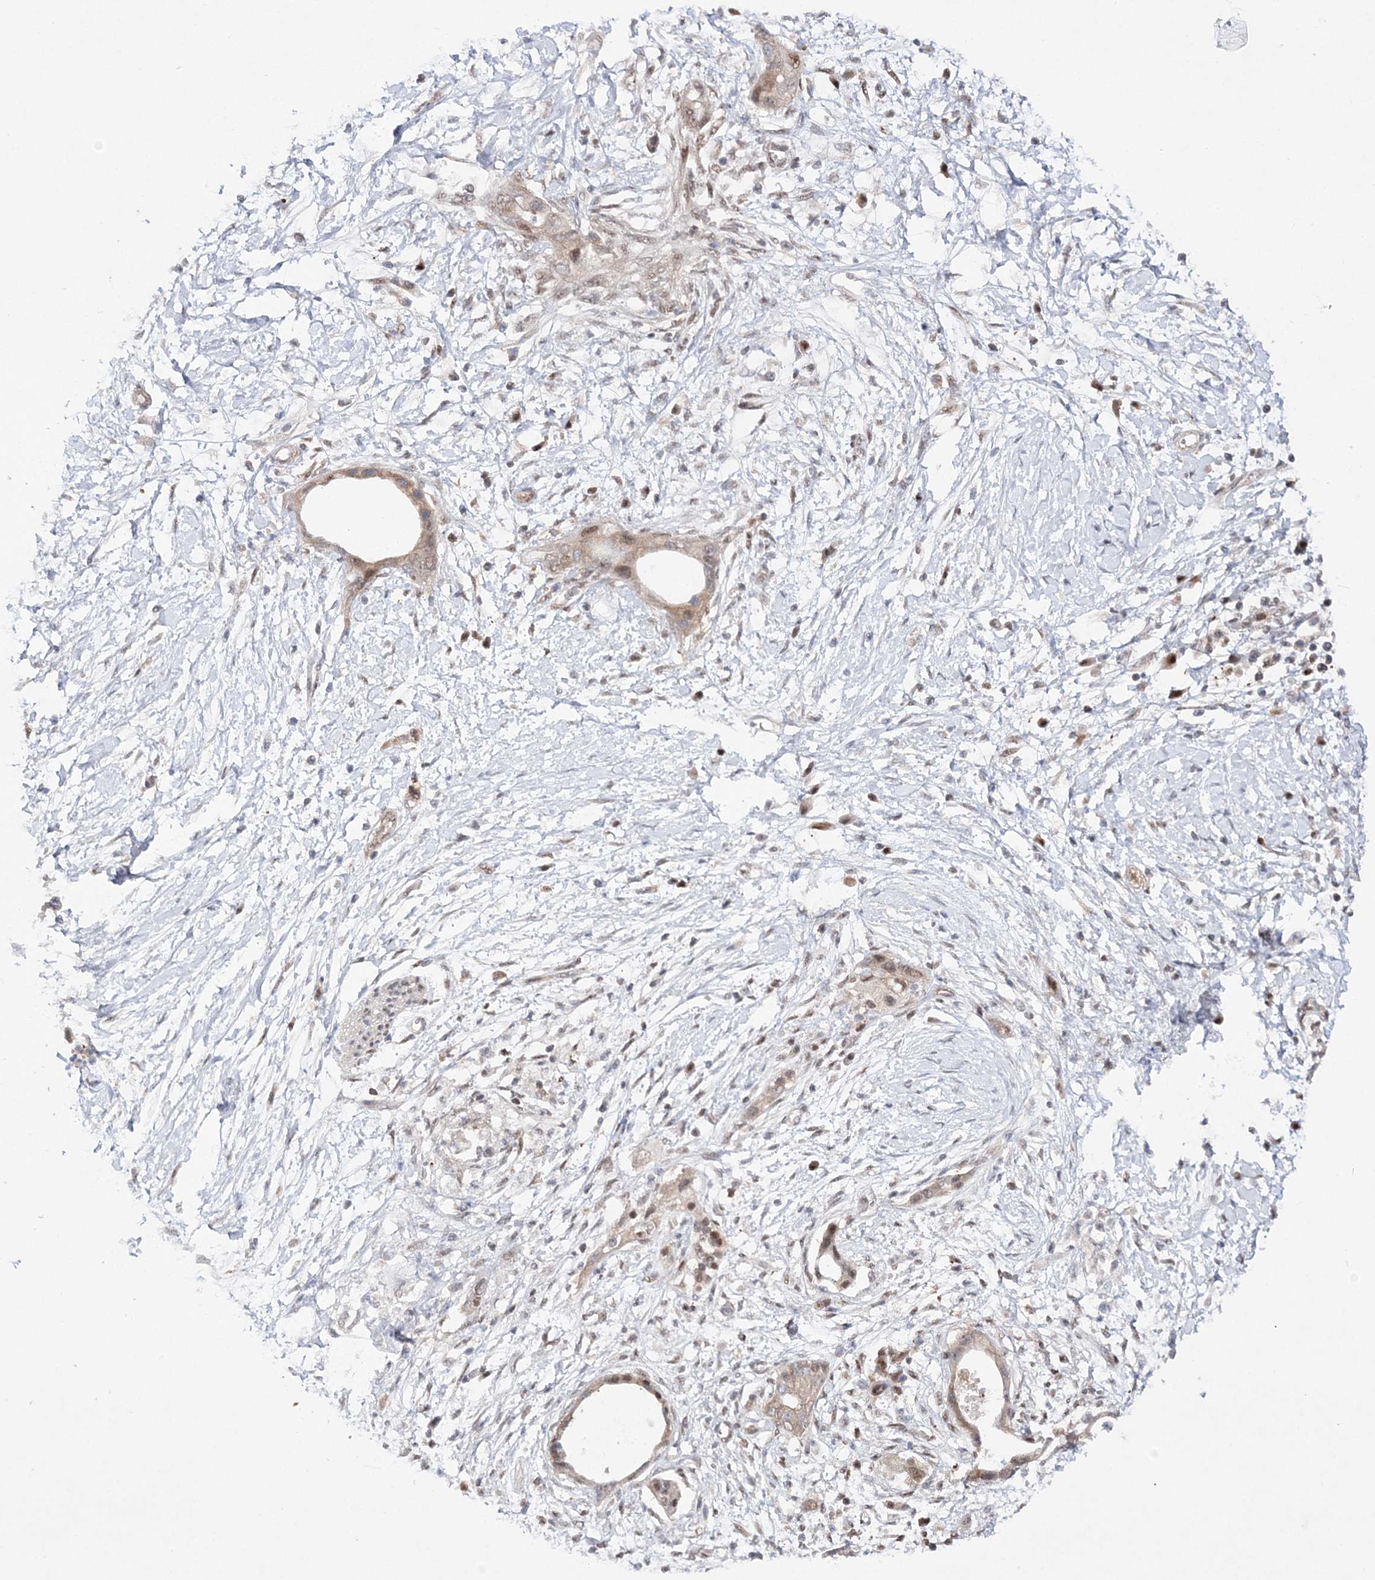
{"staining": {"intensity": "weak", "quantity": "25%-75%", "location": "cytoplasmic/membranous,nuclear"}, "tissue": "pancreatic cancer", "cell_type": "Tumor cells", "image_type": "cancer", "snomed": [{"axis": "morphology", "description": "Normal tissue, NOS"}, {"axis": "morphology", "description": "Adenocarcinoma, NOS"}, {"axis": "topography", "description": "Pancreas"}, {"axis": "topography", "description": "Peripheral nerve tissue"}], "caption": "Immunohistochemical staining of pancreatic cancer (adenocarcinoma) shows weak cytoplasmic/membranous and nuclear protein positivity in about 25%-75% of tumor cells.", "gene": "NIF3L1", "patient": {"sex": "male", "age": 59}}